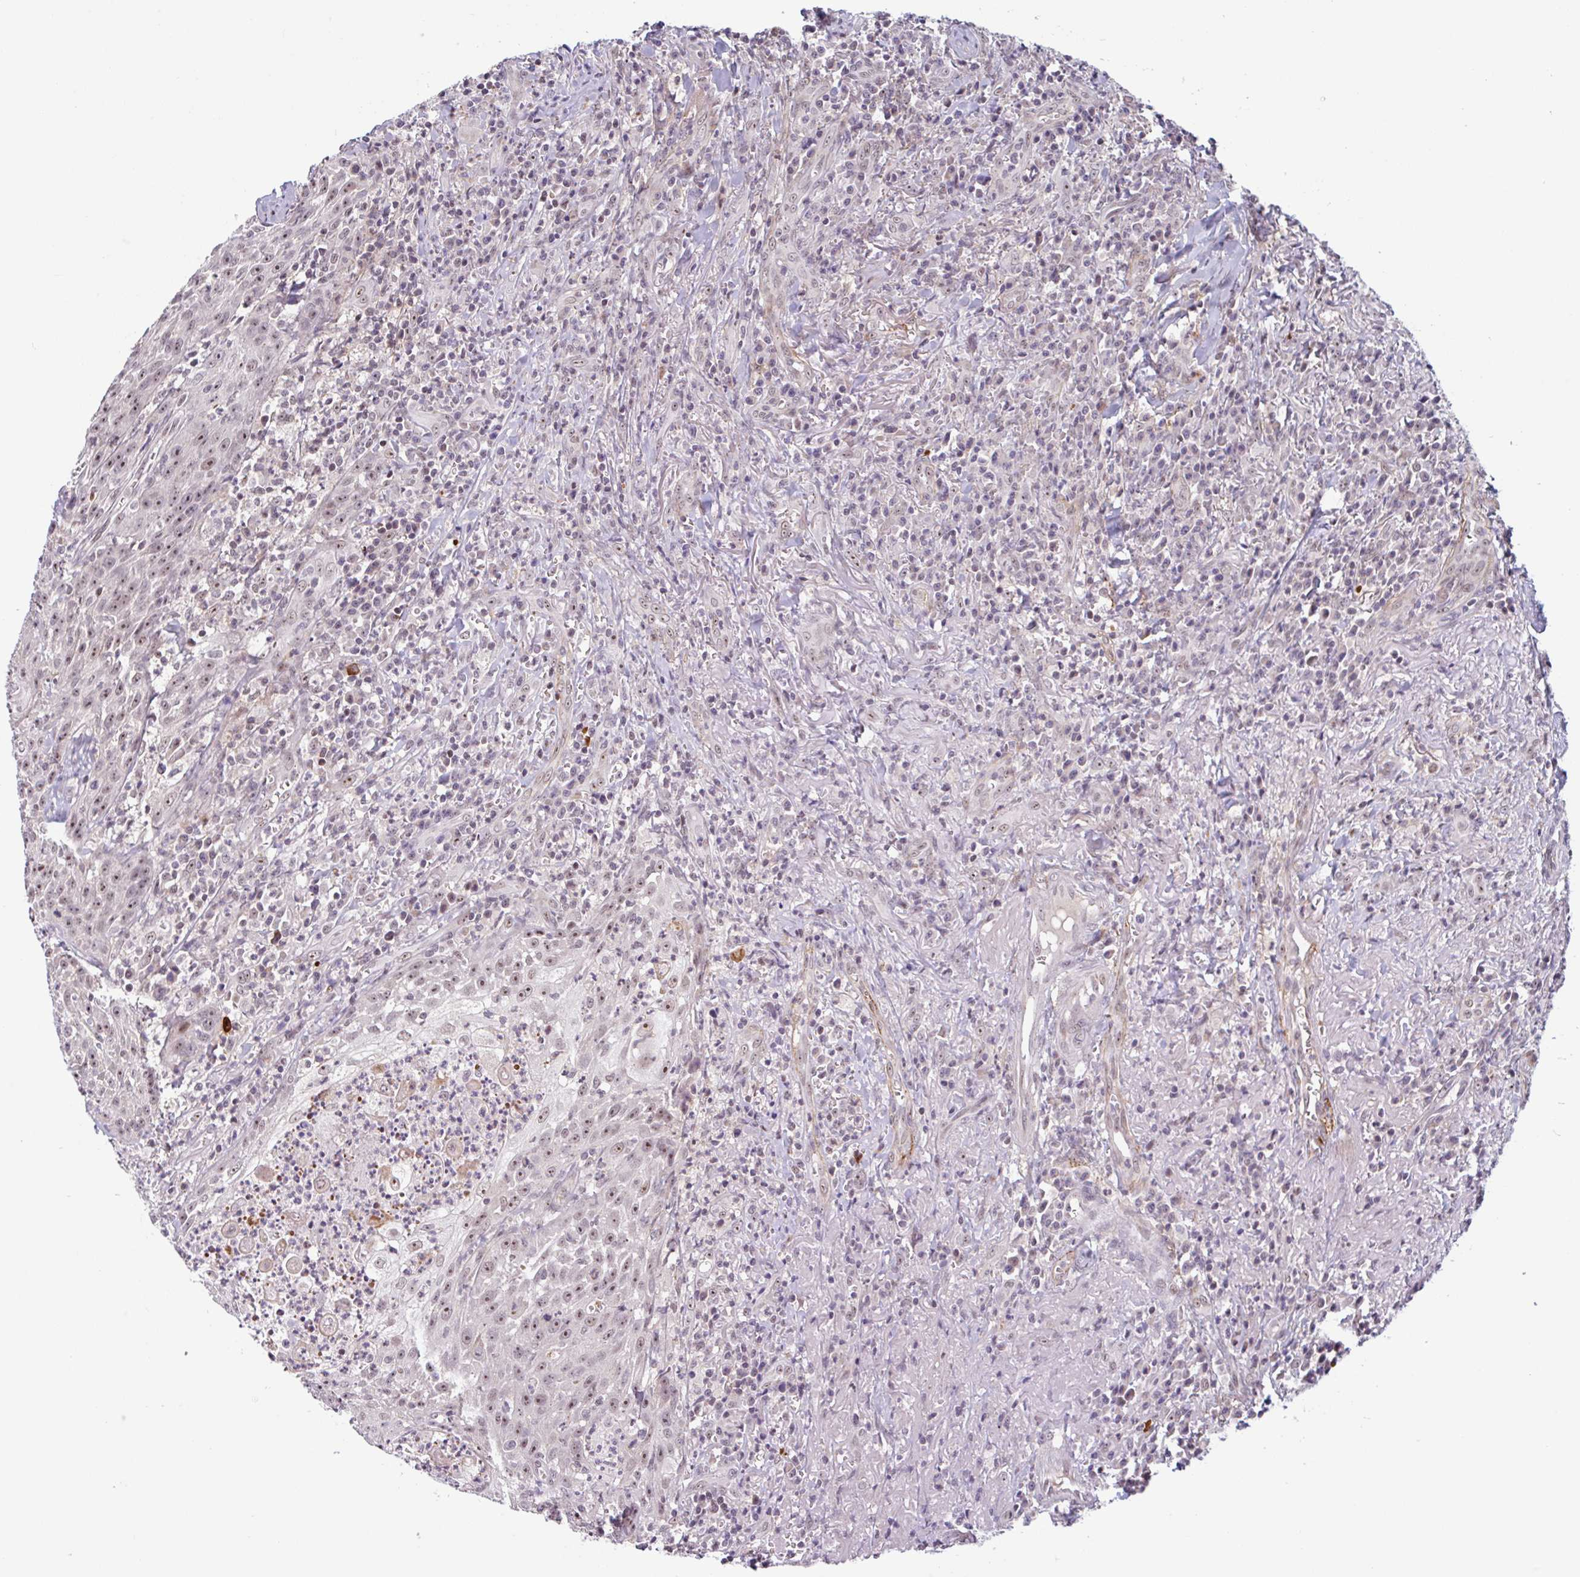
{"staining": {"intensity": "moderate", "quantity": ">75%", "location": "nuclear"}, "tissue": "head and neck cancer", "cell_type": "Tumor cells", "image_type": "cancer", "snomed": [{"axis": "morphology", "description": "Normal tissue, NOS"}, {"axis": "morphology", "description": "Squamous cell carcinoma, NOS"}, {"axis": "topography", "description": "Oral tissue"}, {"axis": "topography", "description": "Head-Neck"}], "caption": "Head and neck squamous cell carcinoma was stained to show a protein in brown. There is medium levels of moderate nuclear staining in approximately >75% of tumor cells.", "gene": "TMEM119", "patient": {"sex": "female", "age": 70}}